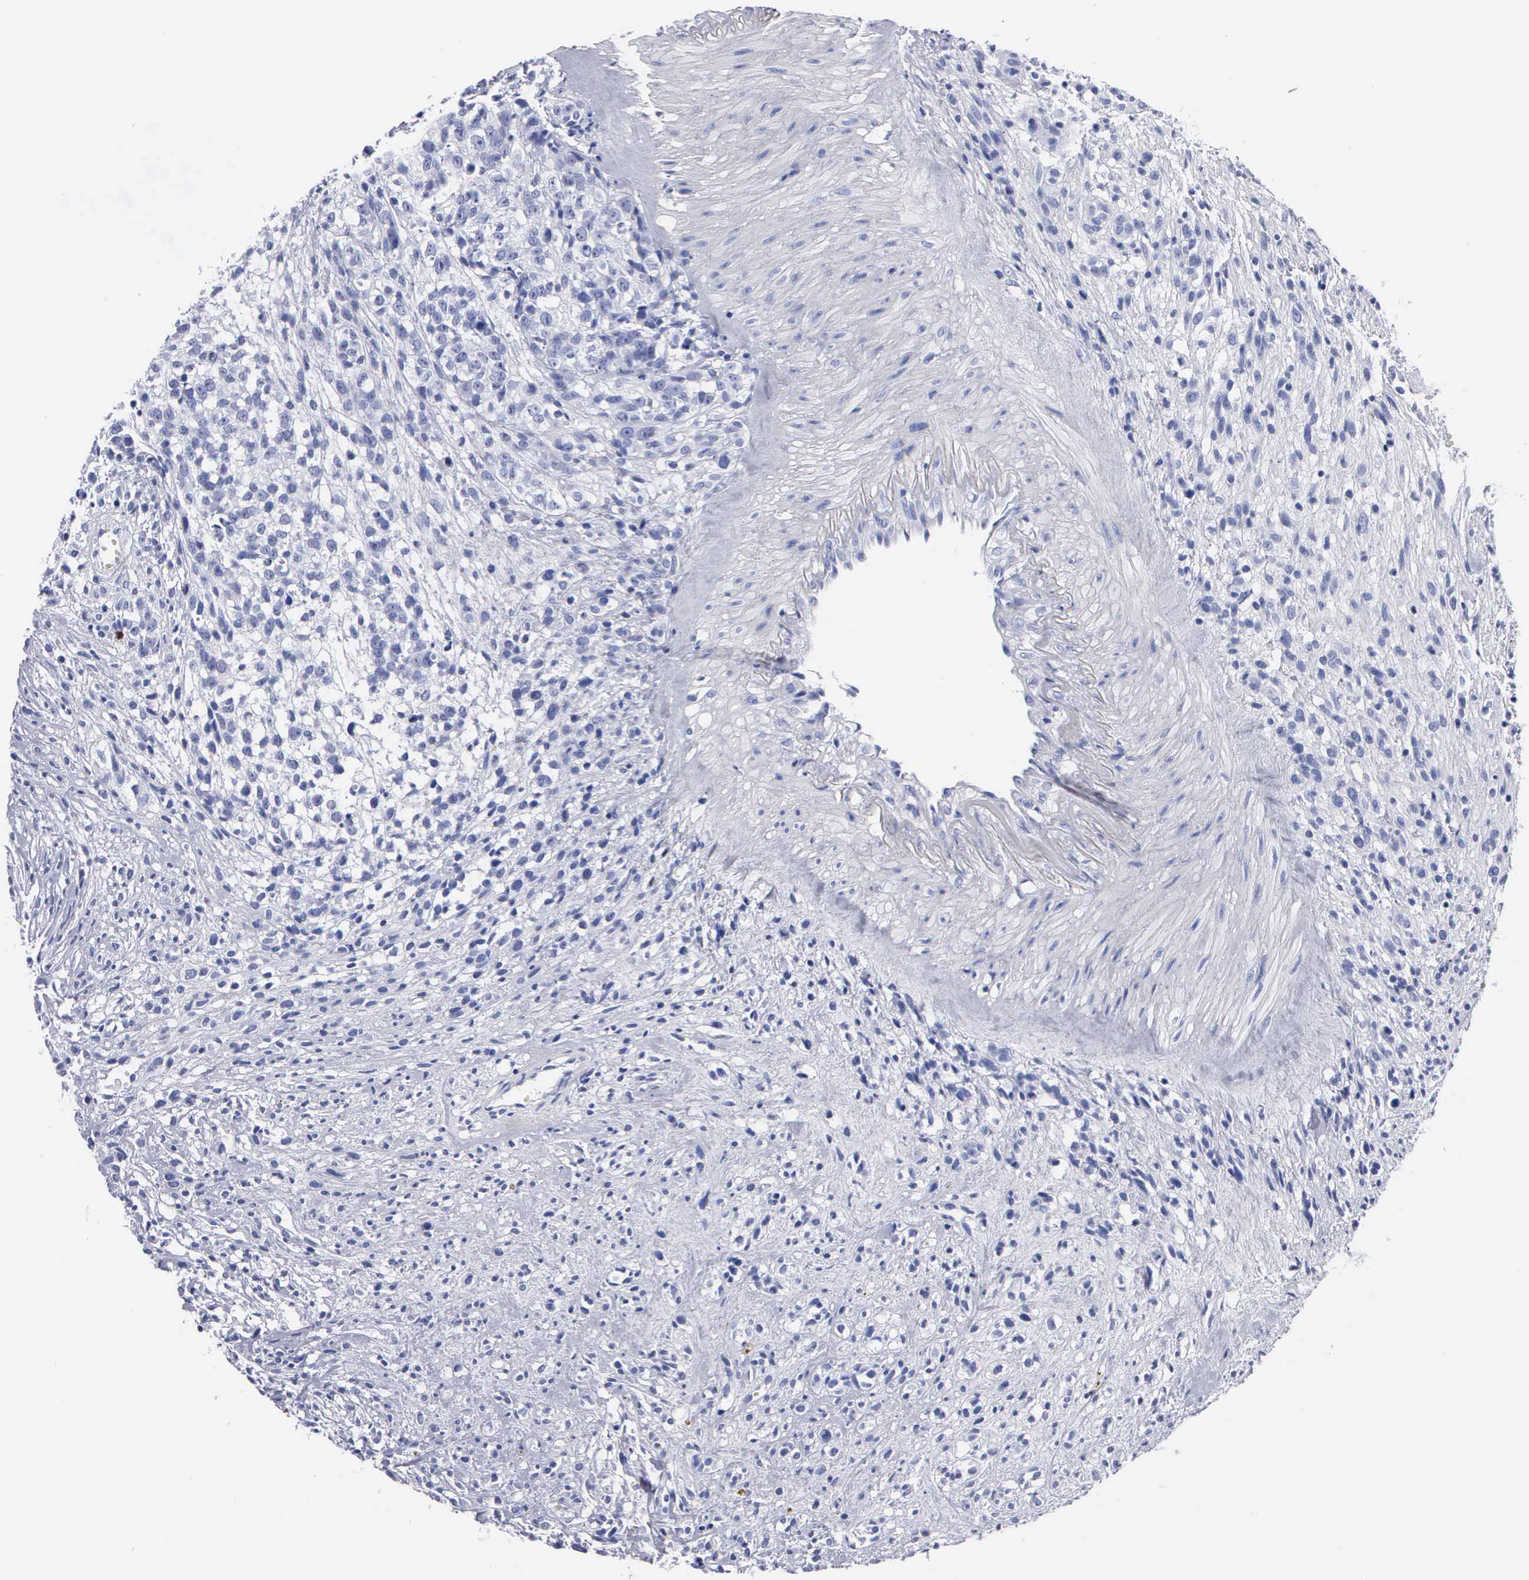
{"staining": {"intensity": "negative", "quantity": "none", "location": "none"}, "tissue": "glioma", "cell_type": "Tumor cells", "image_type": "cancer", "snomed": [{"axis": "morphology", "description": "Glioma, malignant, High grade"}, {"axis": "topography", "description": "Brain"}], "caption": "The IHC histopathology image has no significant staining in tumor cells of glioma tissue.", "gene": "CTSG", "patient": {"sex": "male", "age": 66}}